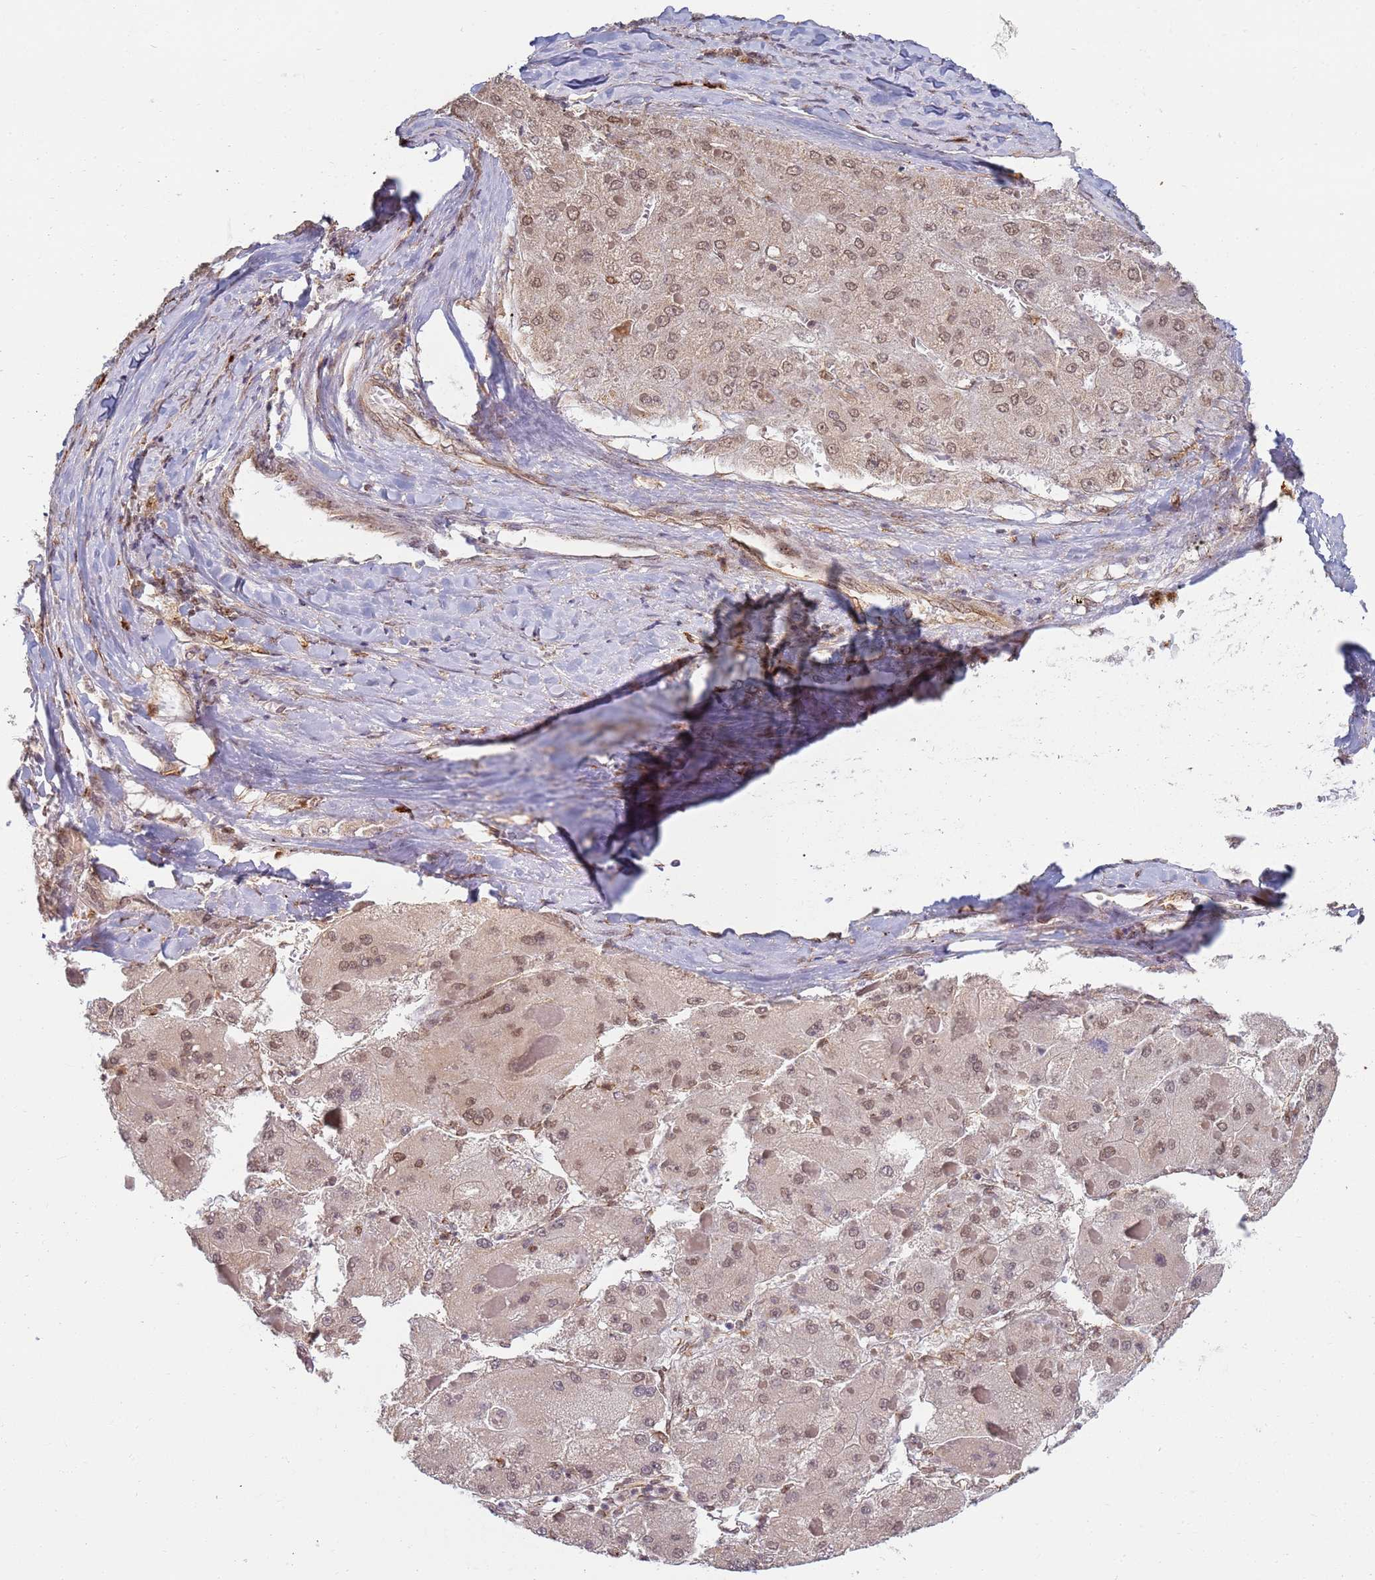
{"staining": {"intensity": "weak", "quantity": "25%-75%", "location": "nuclear"}, "tissue": "liver cancer", "cell_type": "Tumor cells", "image_type": "cancer", "snomed": [{"axis": "morphology", "description": "Carcinoma, Hepatocellular, NOS"}, {"axis": "topography", "description": "Liver"}], "caption": "About 25%-75% of tumor cells in liver hepatocellular carcinoma display weak nuclear protein staining as visualized by brown immunohistochemical staining.", "gene": "CEP170", "patient": {"sex": "female", "age": 73}}